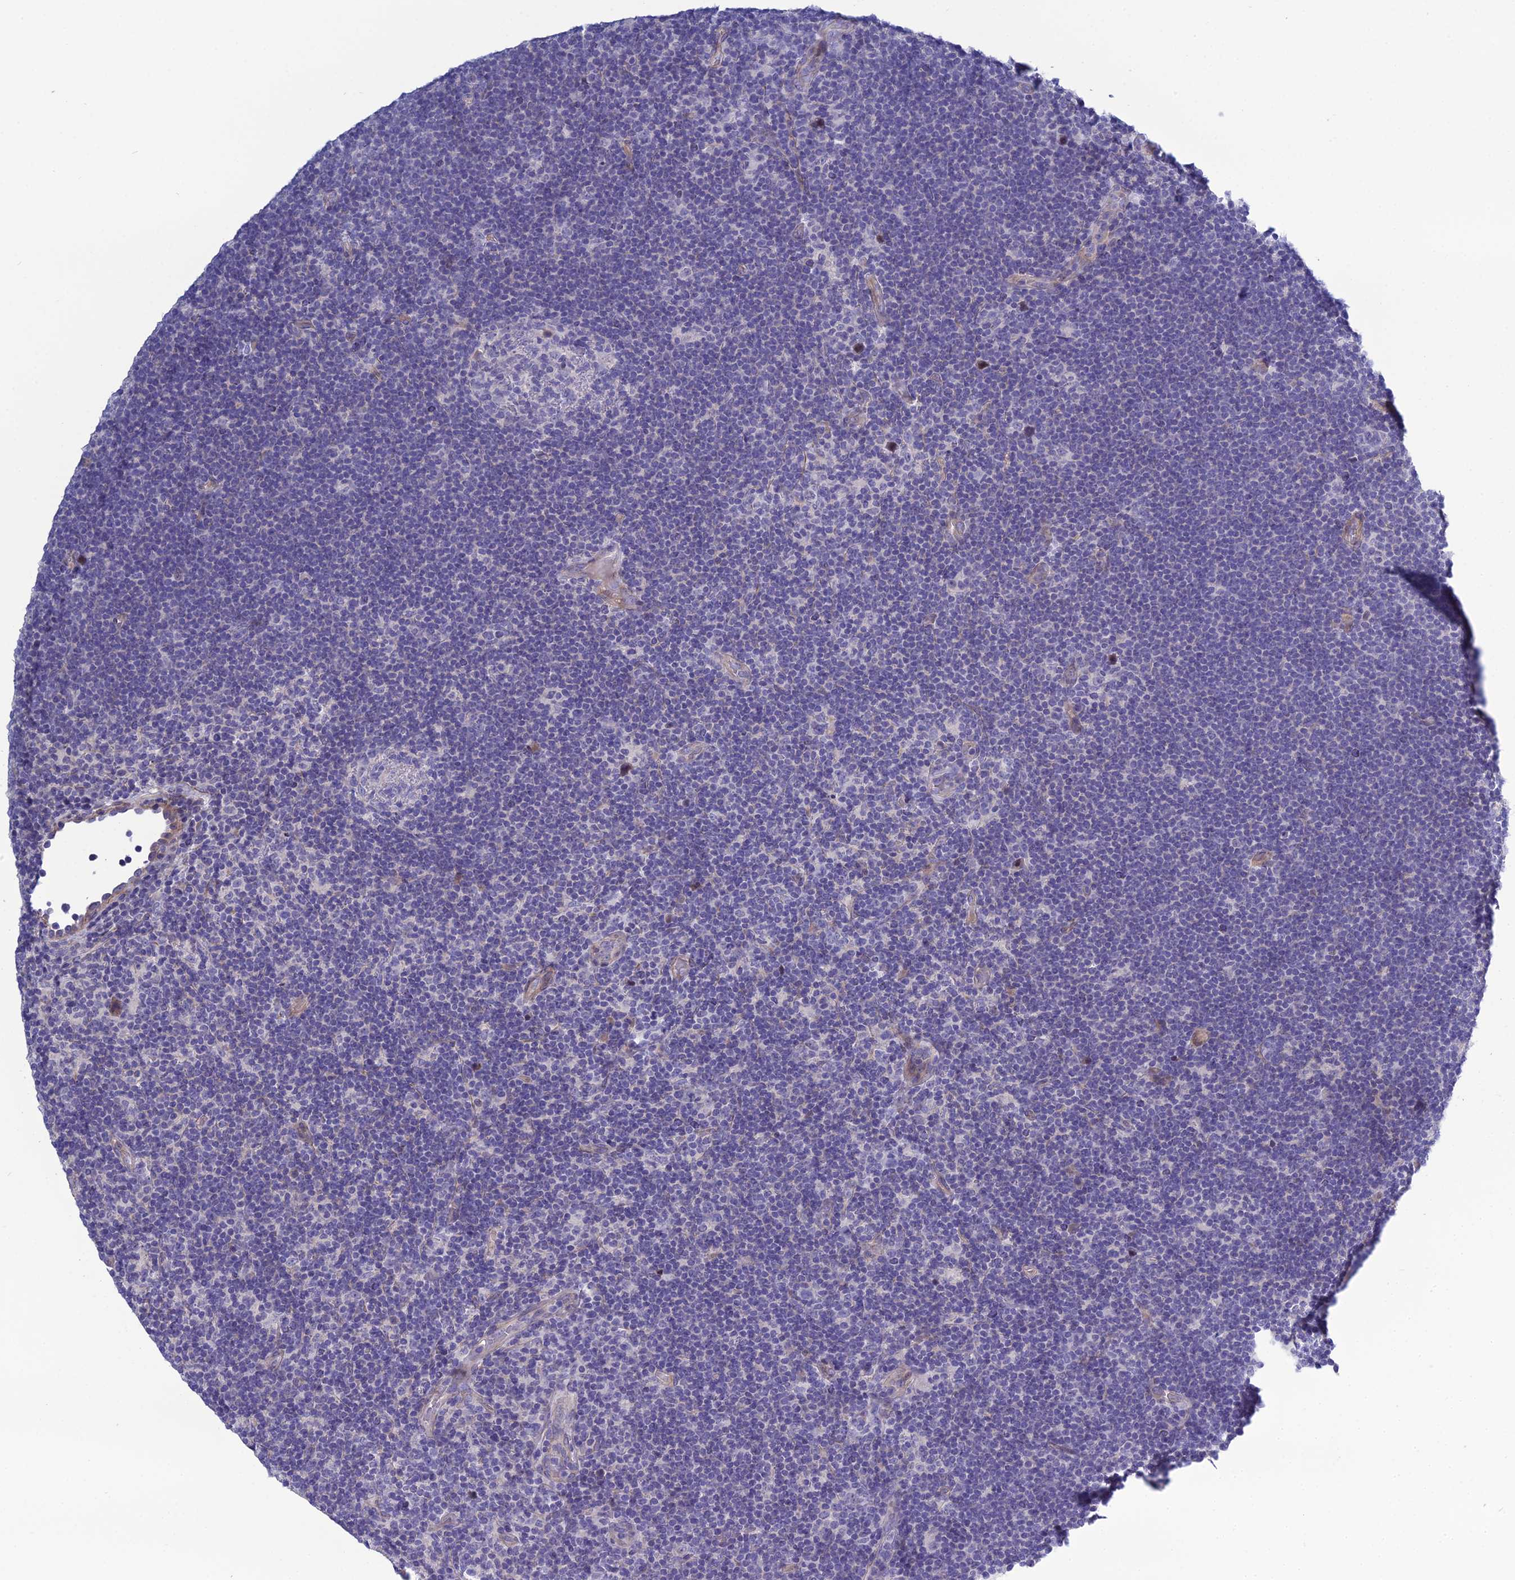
{"staining": {"intensity": "negative", "quantity": "none", "location": "none"}, "tissue": "lymphoma", "cell_type": "Tumor cells", "image_type": "cancer", "snomed": [{"axis": "morphology", "description": "Hodgkin's disease, NOS"}, {"axis": "topography", "description": "Lymph node"}], "caption": "Protein analysis of lymphoma reveals no significant expression in tumor cells.", "gene": "LZTS2", "patient": {"sex": "female", "age": 57}}